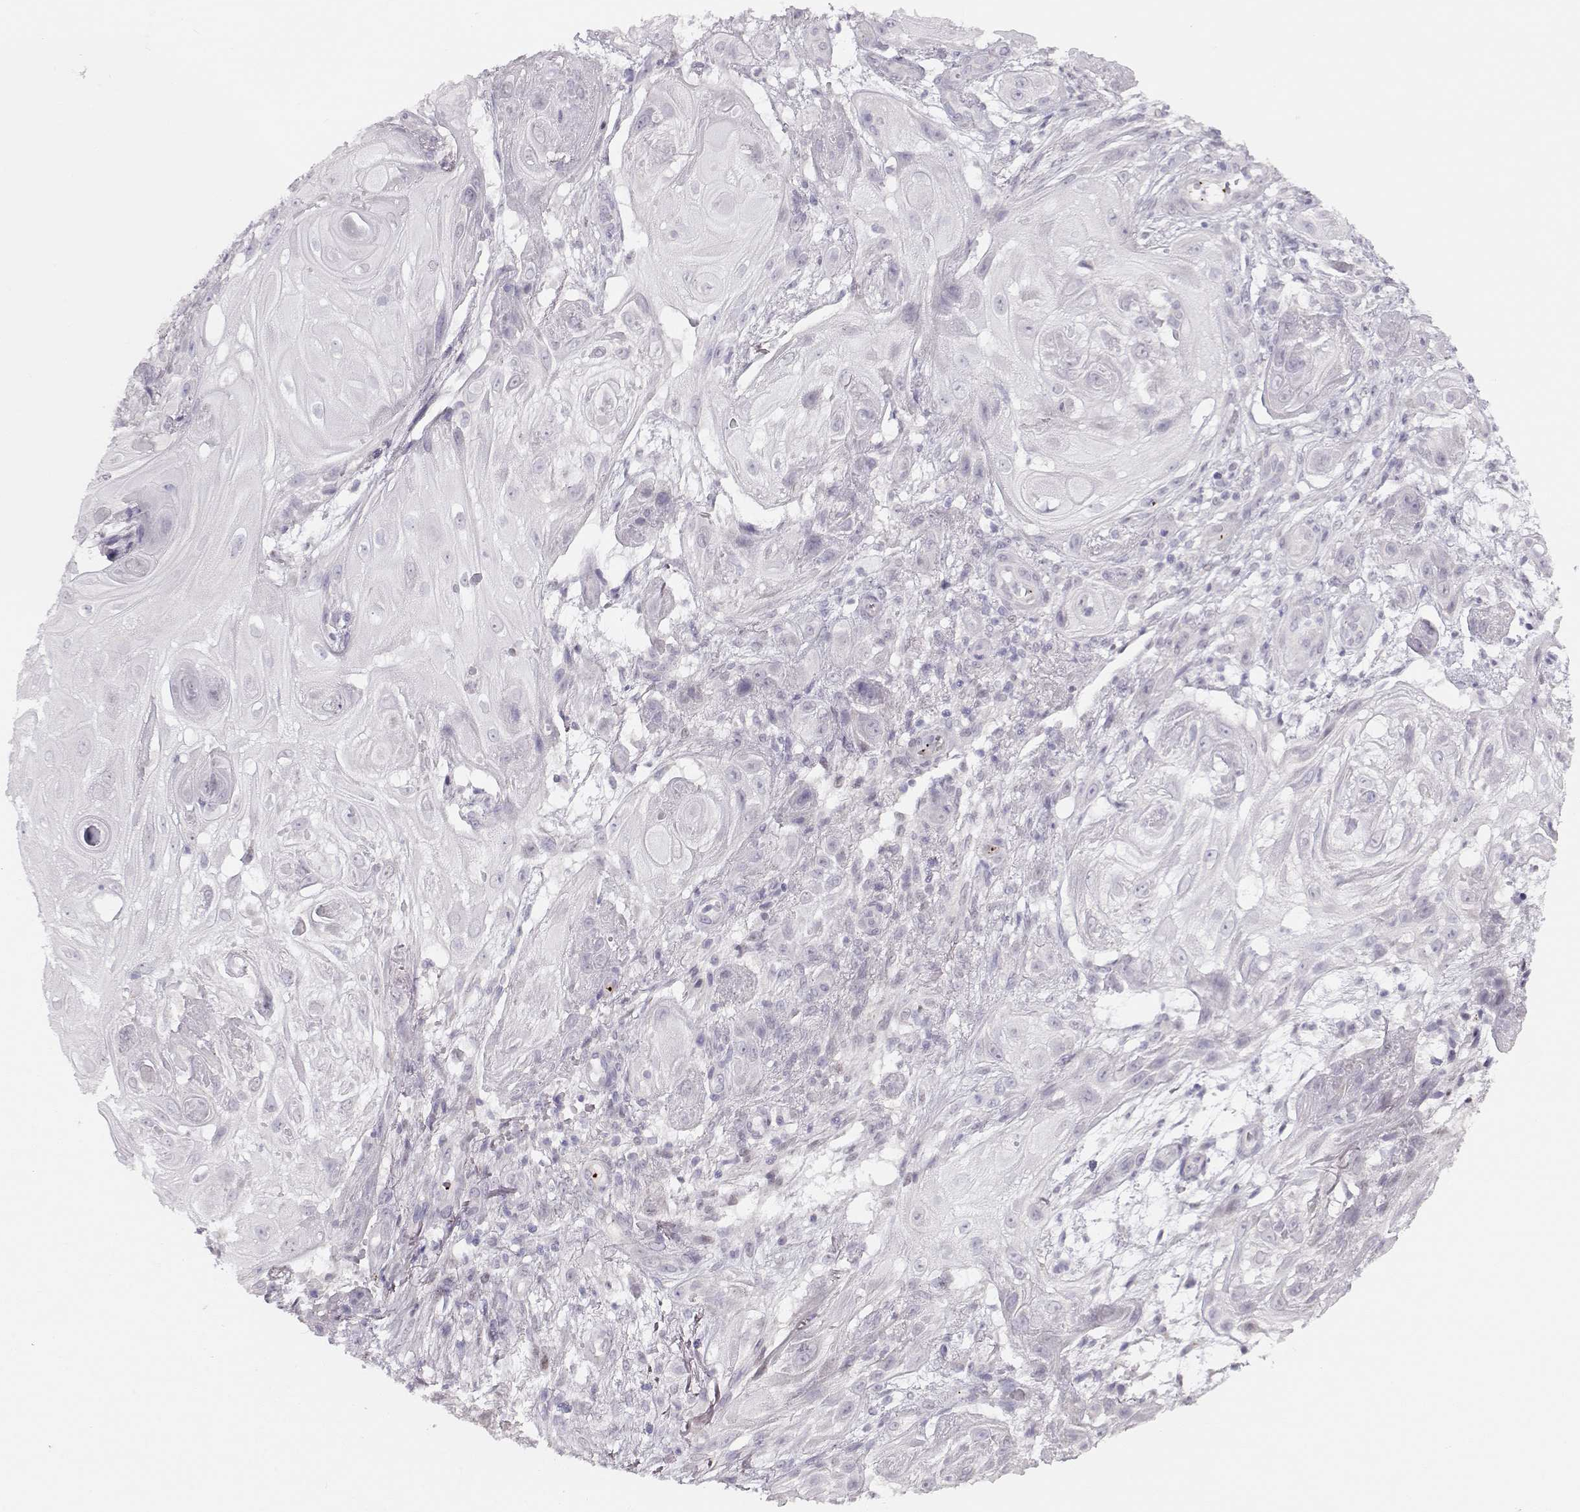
{"staining": {"intensity": "negative", "quantity": "none", "location": "none"}, "tissue": "skin cancer", "cell_type": "Tumor cells", "image_type": "cancer", "snomed": [{"axis": "morphology", "description": "Squamous cell carcinoma, NOS"}, {"axis": "topography", "description": "Skin"}], "caption": "An immunohistochemistry micrograph of skin squamous cell carcinoma is shown. There is no staining in tumor cells of skin squamous cell carcinoma. (DAB (3,3'-diaminobenzidine) immunohistochemistry with hematoxylin counter stain).", "gene": "KLF17", "patient": {"sex": "male", "age": 62}}